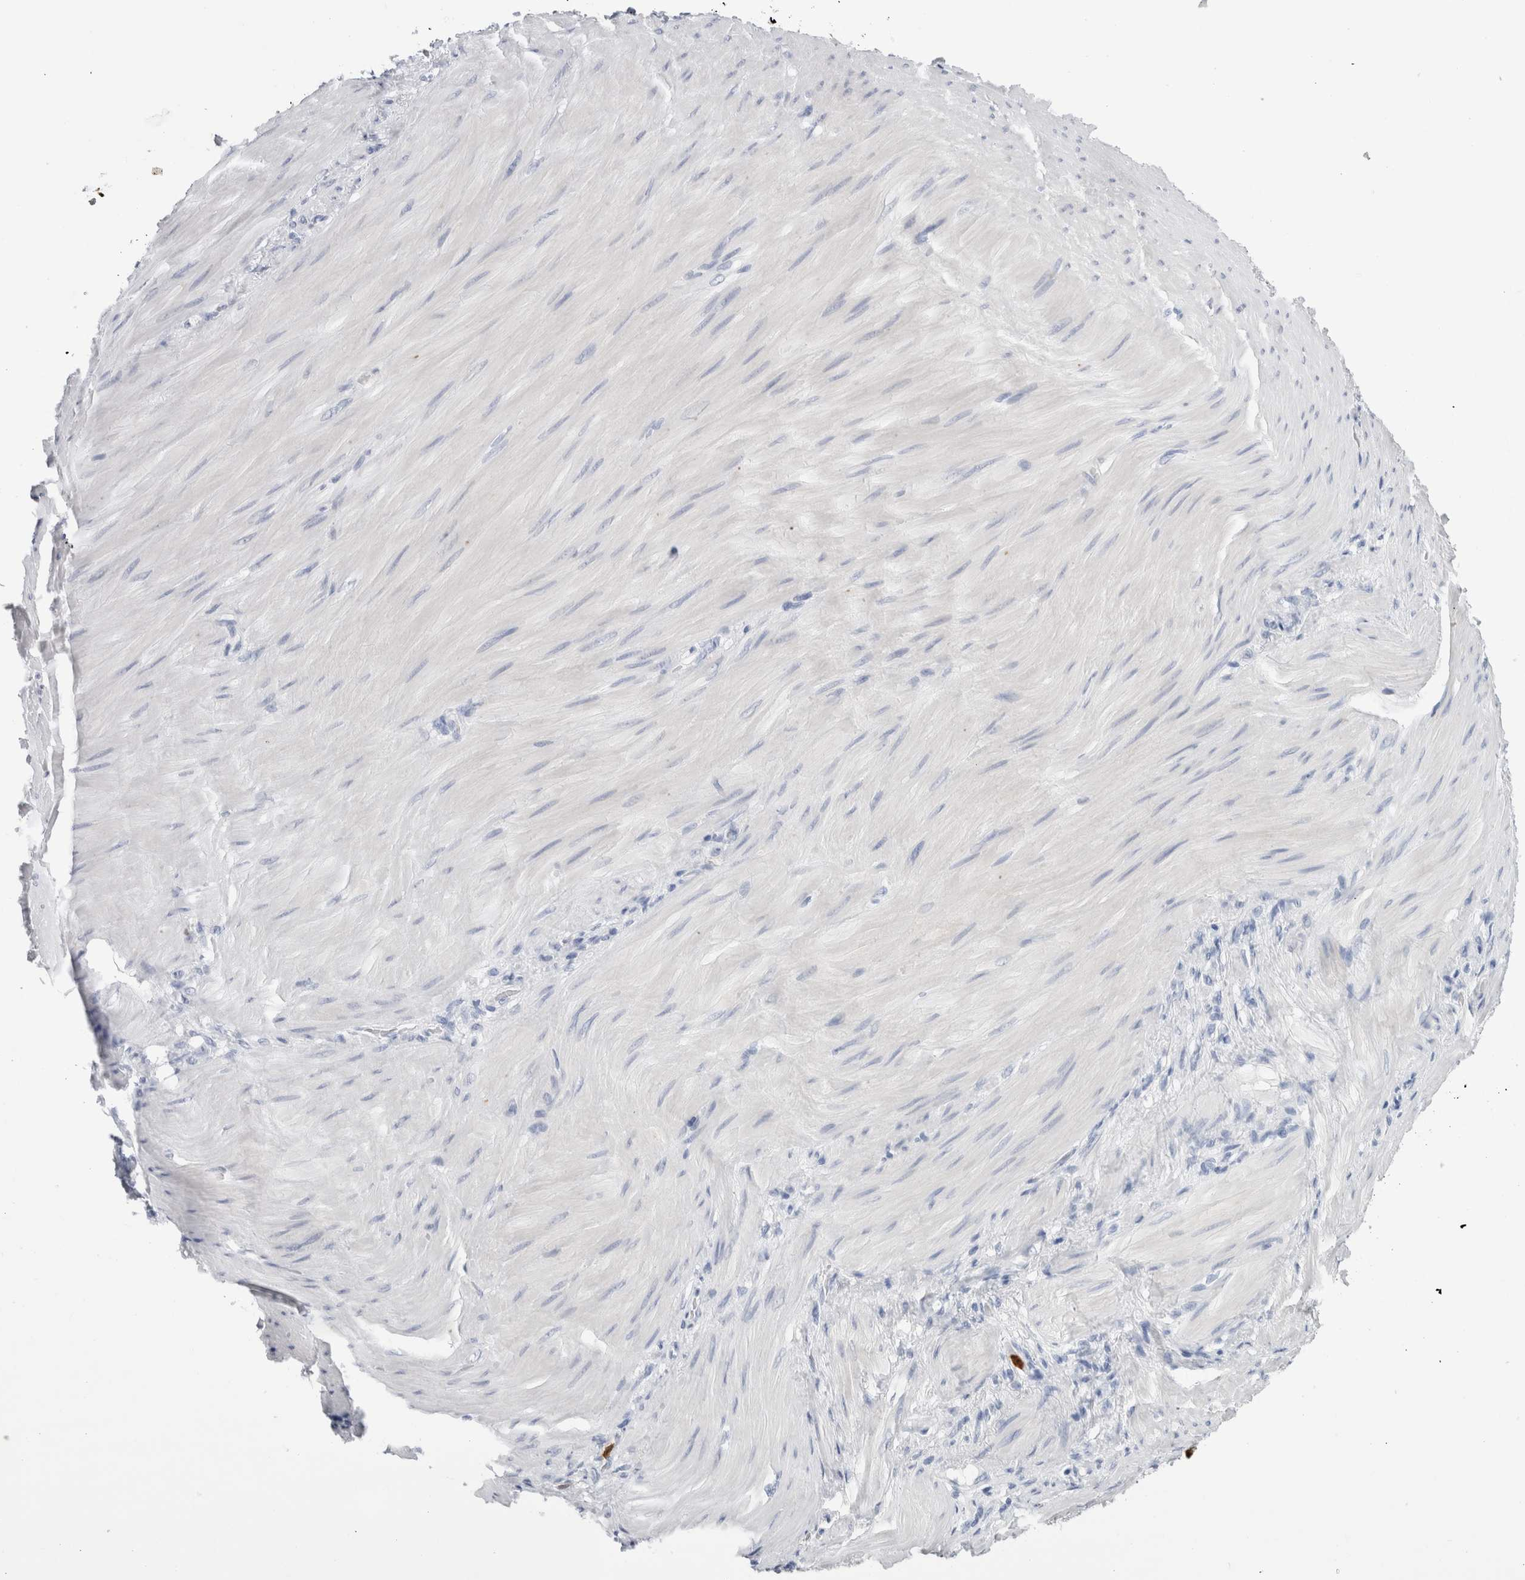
{"staining": {"intensity": "negative", "quantity": "none", "location": "none"}, "tissue": "stomach cancer", "cell_type": "Tumor cells", "image_type": "cancer", "snomed": [{"axis": "morphology", "description": "Normal tissue, NOS"}, {"axis": "morphology", "description": "Adenocarcinoma, NOS"}, {"axis": "topography", "description": "Stomach"}], "caption": "High power microscopy image of an immunohistochemistry image of stomach cancer (adenocarcinoma), revealing no significant positivity in tumor cells.", "gene": "SLC10A5", "patient": {"sex": "male", "age": 82}}